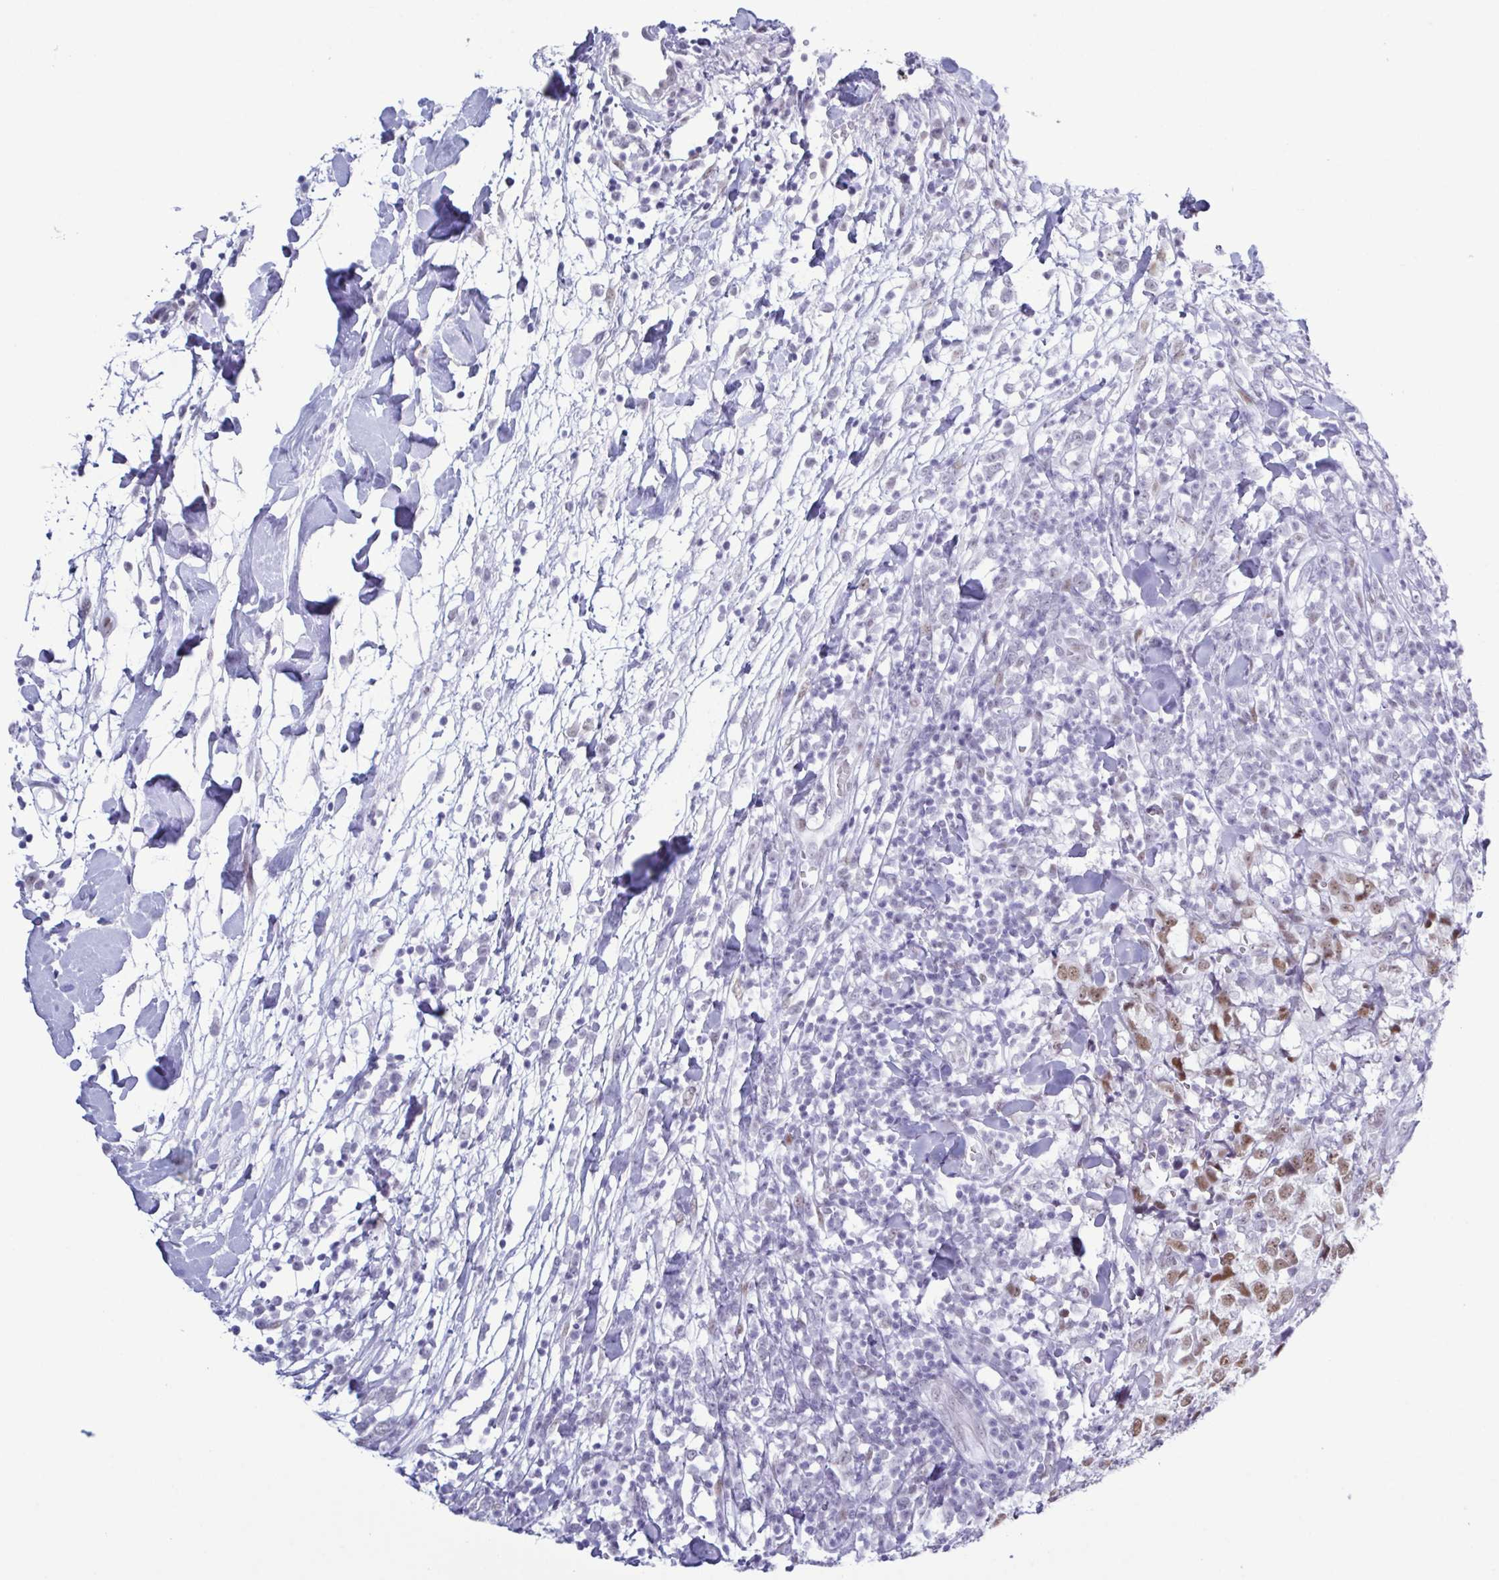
{"staining": {"intensity": "moderate", "quantity": ">75%", "location": "nuclear"}, "tissue": "breast cancer", "cell_type": "Tumor cells", "image_type": "cancer", "snomed": [{"axis": "morphology", "description": "Duct carcinoma"}, {"axis": "topography", "description": "Breast"}], "caption": "Immunohistochemical staining of breast cancer (invasive ductal carcinoma) reveals medium levels of moderate nuclear protein staining in approximately >75% of tumor cells.", "gene": "SUGP2", "patient": {"sex": "female", "age": 30}}